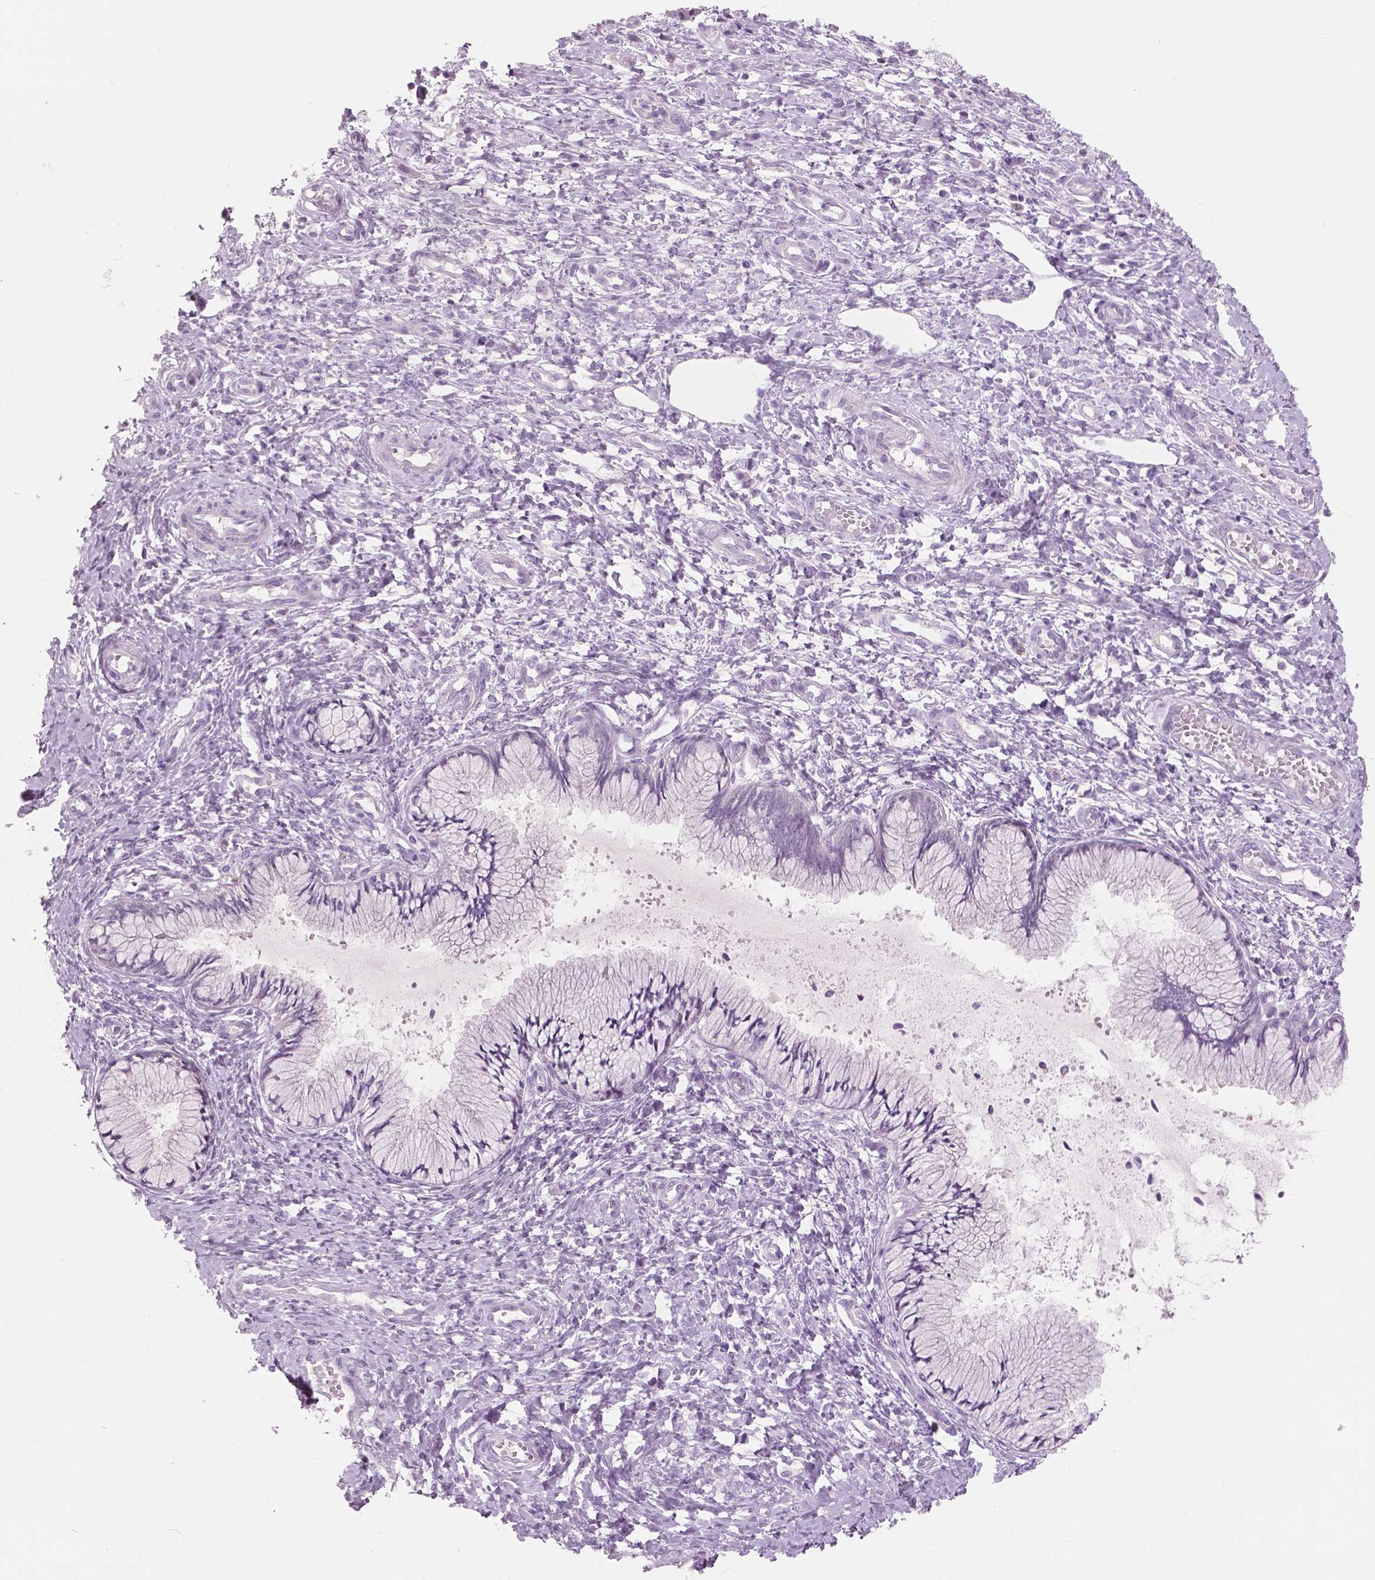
{"staining": {"intensity": "negative", "quantity": "none", "location": "none"}, "tissue": "cervix", "cell_type": "Glandular cells", "image_type": "normal", "snomed": [{"axis": "morphology", "description": "Normal tissue, NOS"}, {"axis": "topography", "description": "Cervix"}], "caption": "This is a photomicrograph of immunohistochemistry (IHC) staining of benign cervix, which shows no positivity in glandular cells.", "gene": "GALM", "patient": {"sex": "female", "age": 37}}